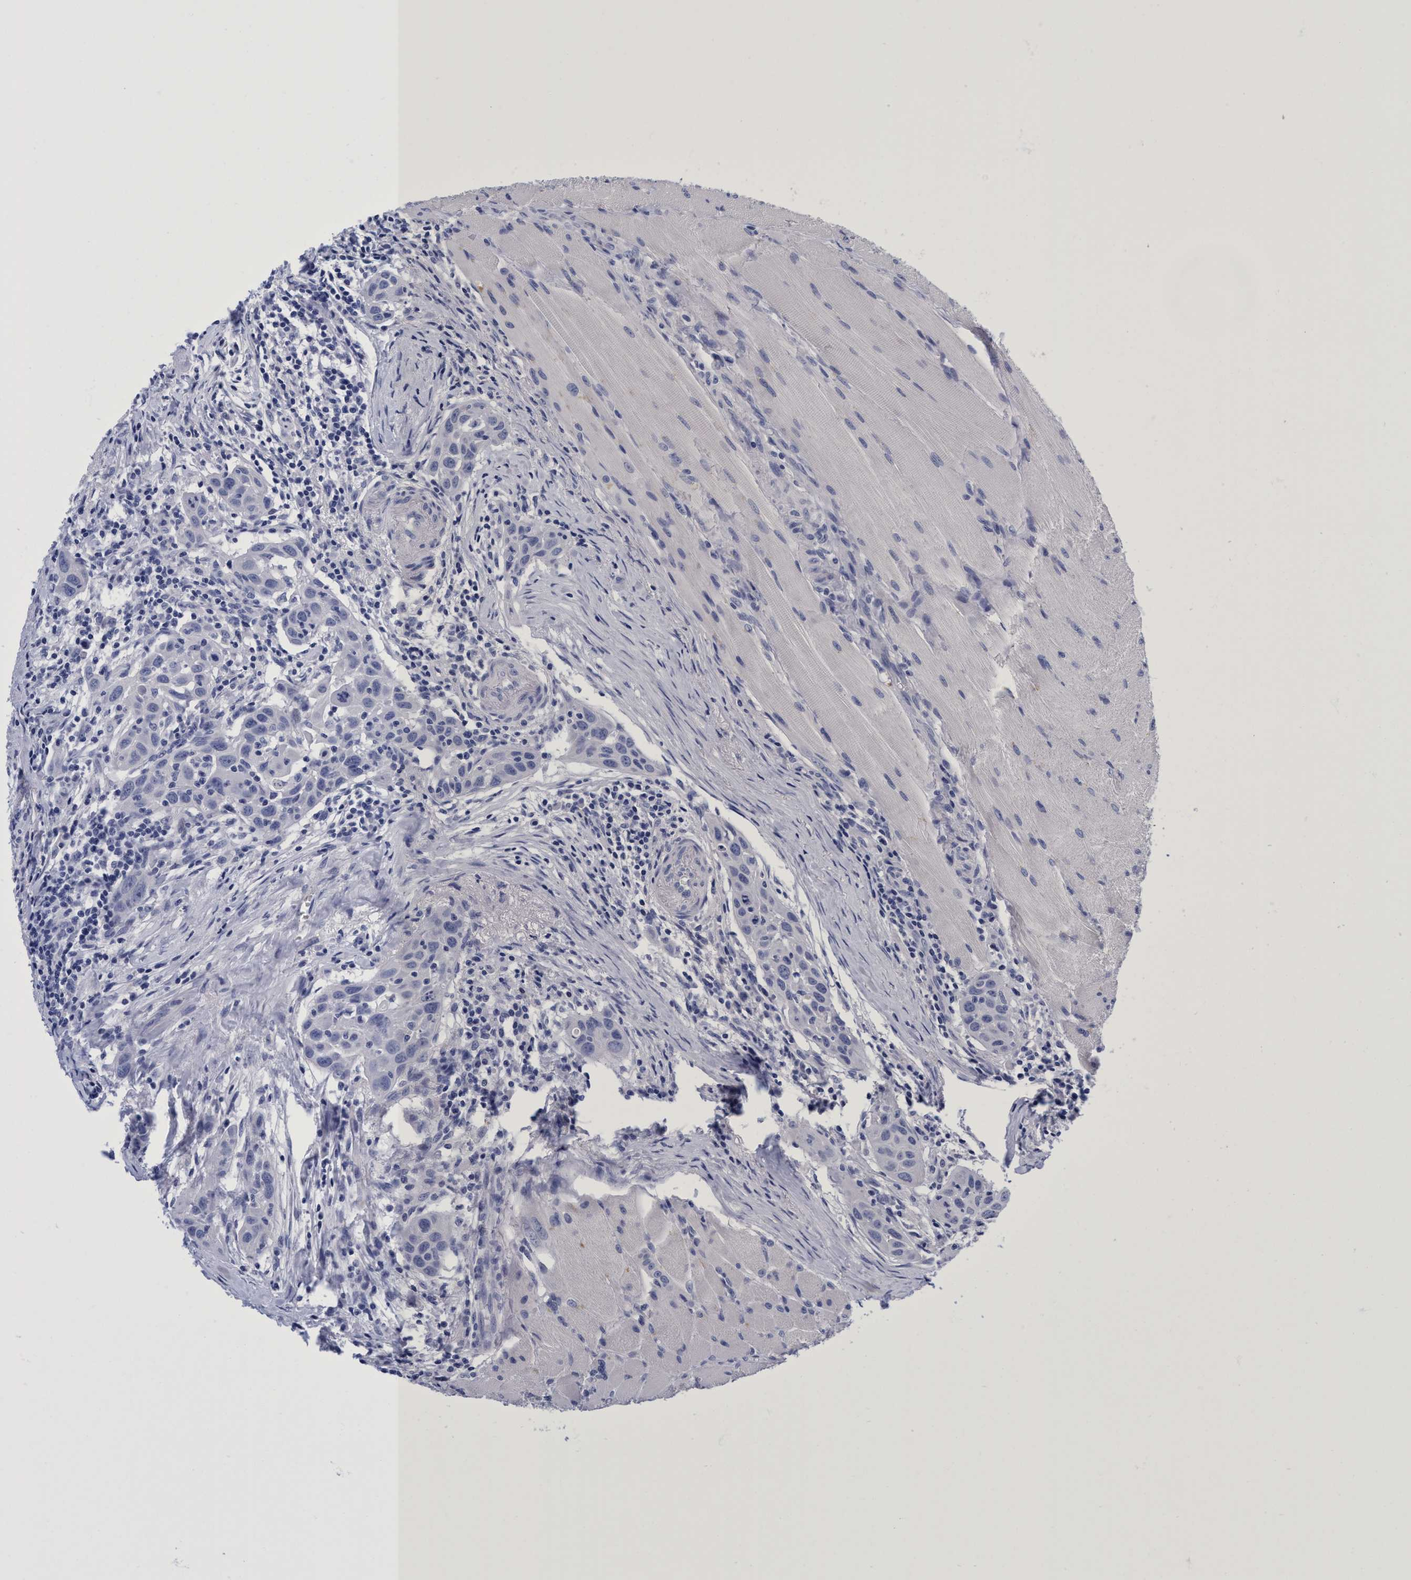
{"staining": {"intensity": "negative", "quantity": "none", "location": "none"}, "tissue": "head and neck cancer", "cell_type": "Tumor cells", "image_type": "cancer", "snomed": [{"axis": "morphology", "description": "Squamous cell carcinoma, NOS"}, {"axis": "topography", "description": "Oral tissue"}, {"axis": "topography", "description": "Head-Neck"}], "caption": "There is no significant positivity in tumor cells of head and neck squamous cell carcinoma.", "gene": "PLPPR1", "patient": {"sex": "female", "age": 50}}